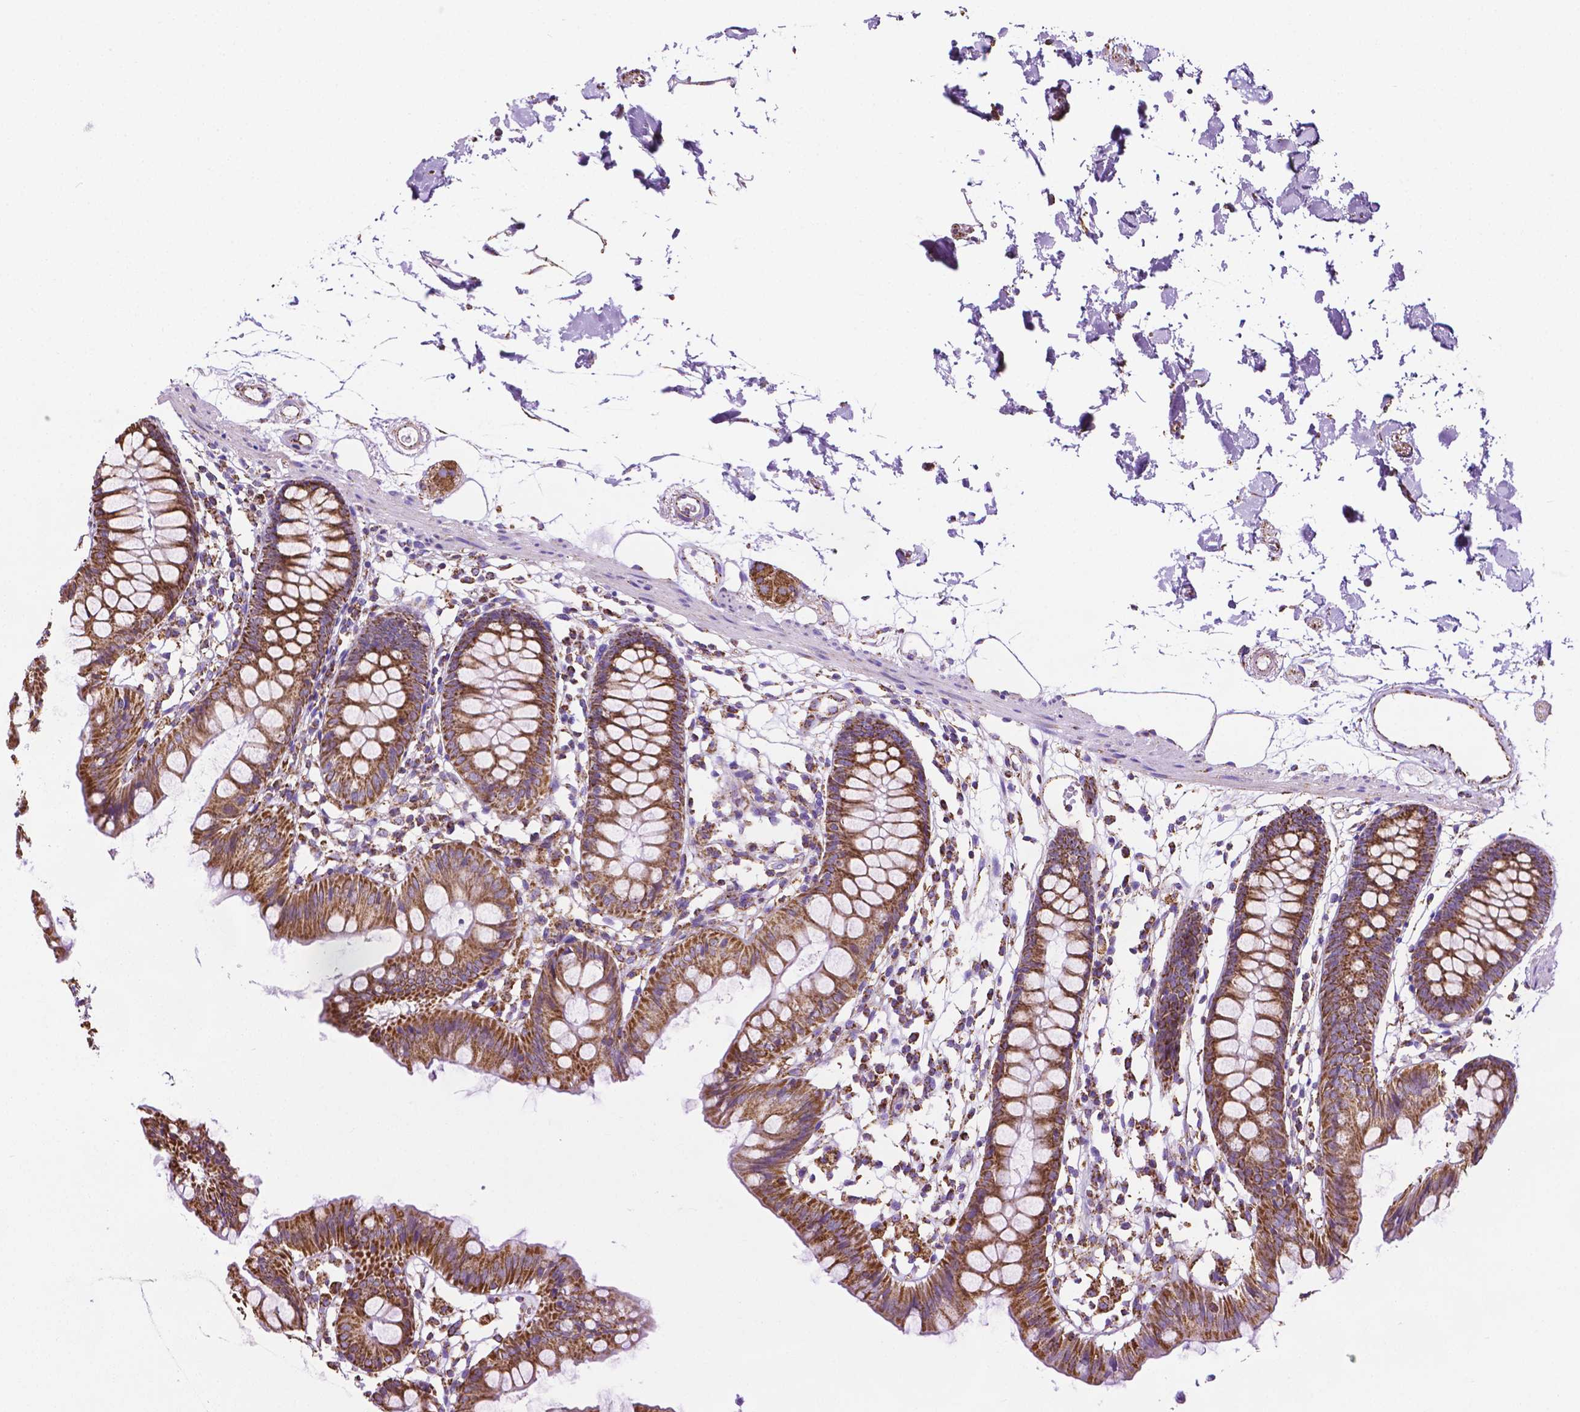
{"staining": {"intensity": "moderate", "quantity": ">75%", "location": "cytoplasmic/membranous"}, "tissue": "colon", "cell_type": "Endothelial cells", "image_type": "normal", "snomed": [{"axis": "morphology", "description": "Normal tissue, NOS"}, {"axis": "topography", "description": "Colon"}], "caption": "The micrograph shows staining of benign colon, revealing moderate cytoplasmic/membranous protein expression (brown color) within endothelial cells.", "gene": "RMDN3", "patient": {"sex": "female", "age": 84}}